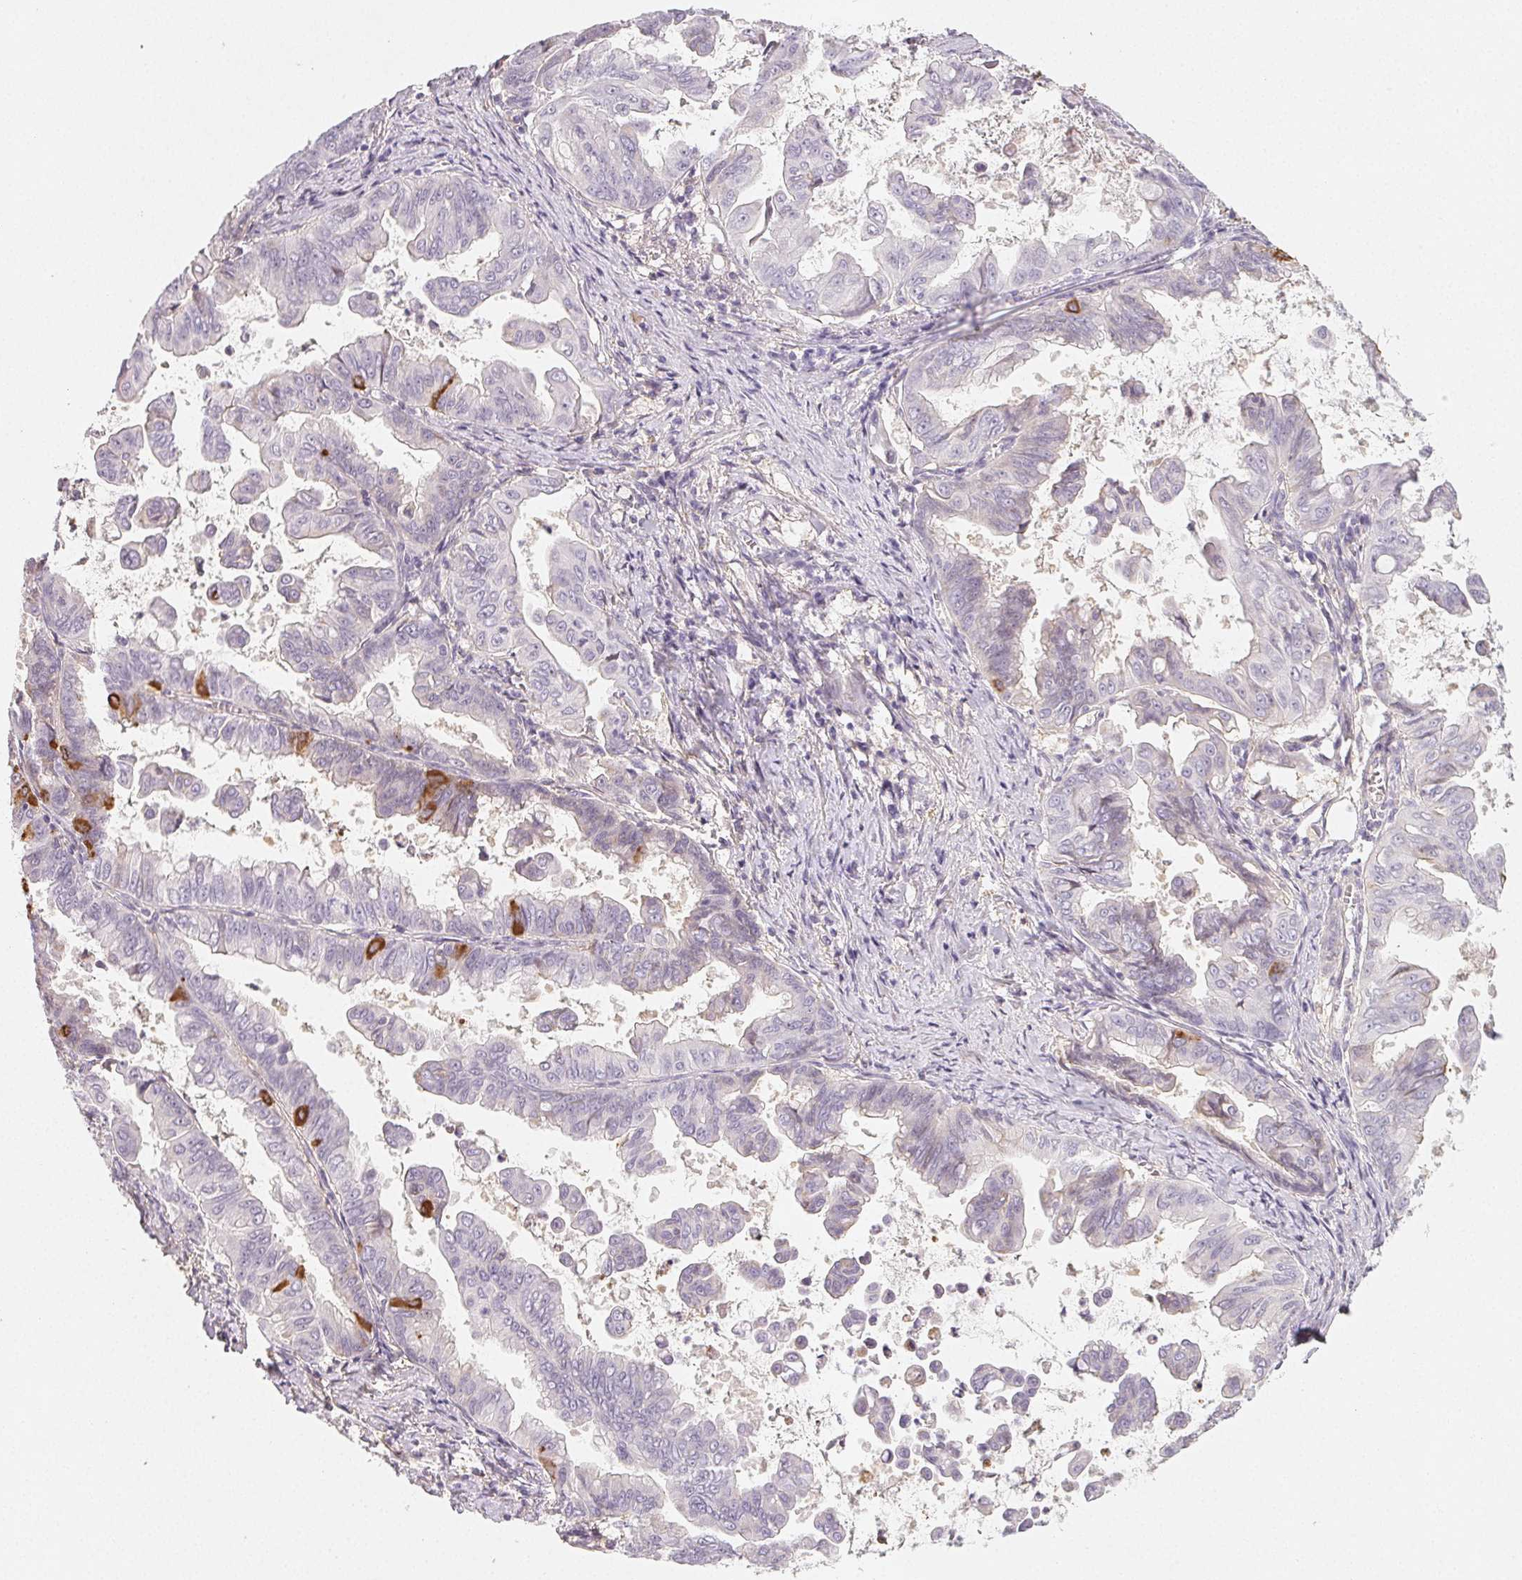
{"staining": {"intensity": "strong", "quantity": "<25%", "location": "cytoplasmic/membranous"}, "tissue": "stomach cancer", "cell_type": "Tumor cells", "image_type": "cancer", "snomed": [{"axis": "morphology", "description": "Adenocarcinoma, NOS"}, {"axis": "topography", "description": "Stomach, upper"}], "caption": "Immunohistochemistry (IHC) of stomach cancer reveals medium levels of strong cytoplasmic/membranous expression in about <25% of tumor cells. The staining was performed using DAB (3,3'-diaminobenzidine), with brown indicating positive protein expression. Nuclei are stained blue with hematoxylin.", "gene": "LRRC23", "patient": {"sex": "male", "age": 80}}